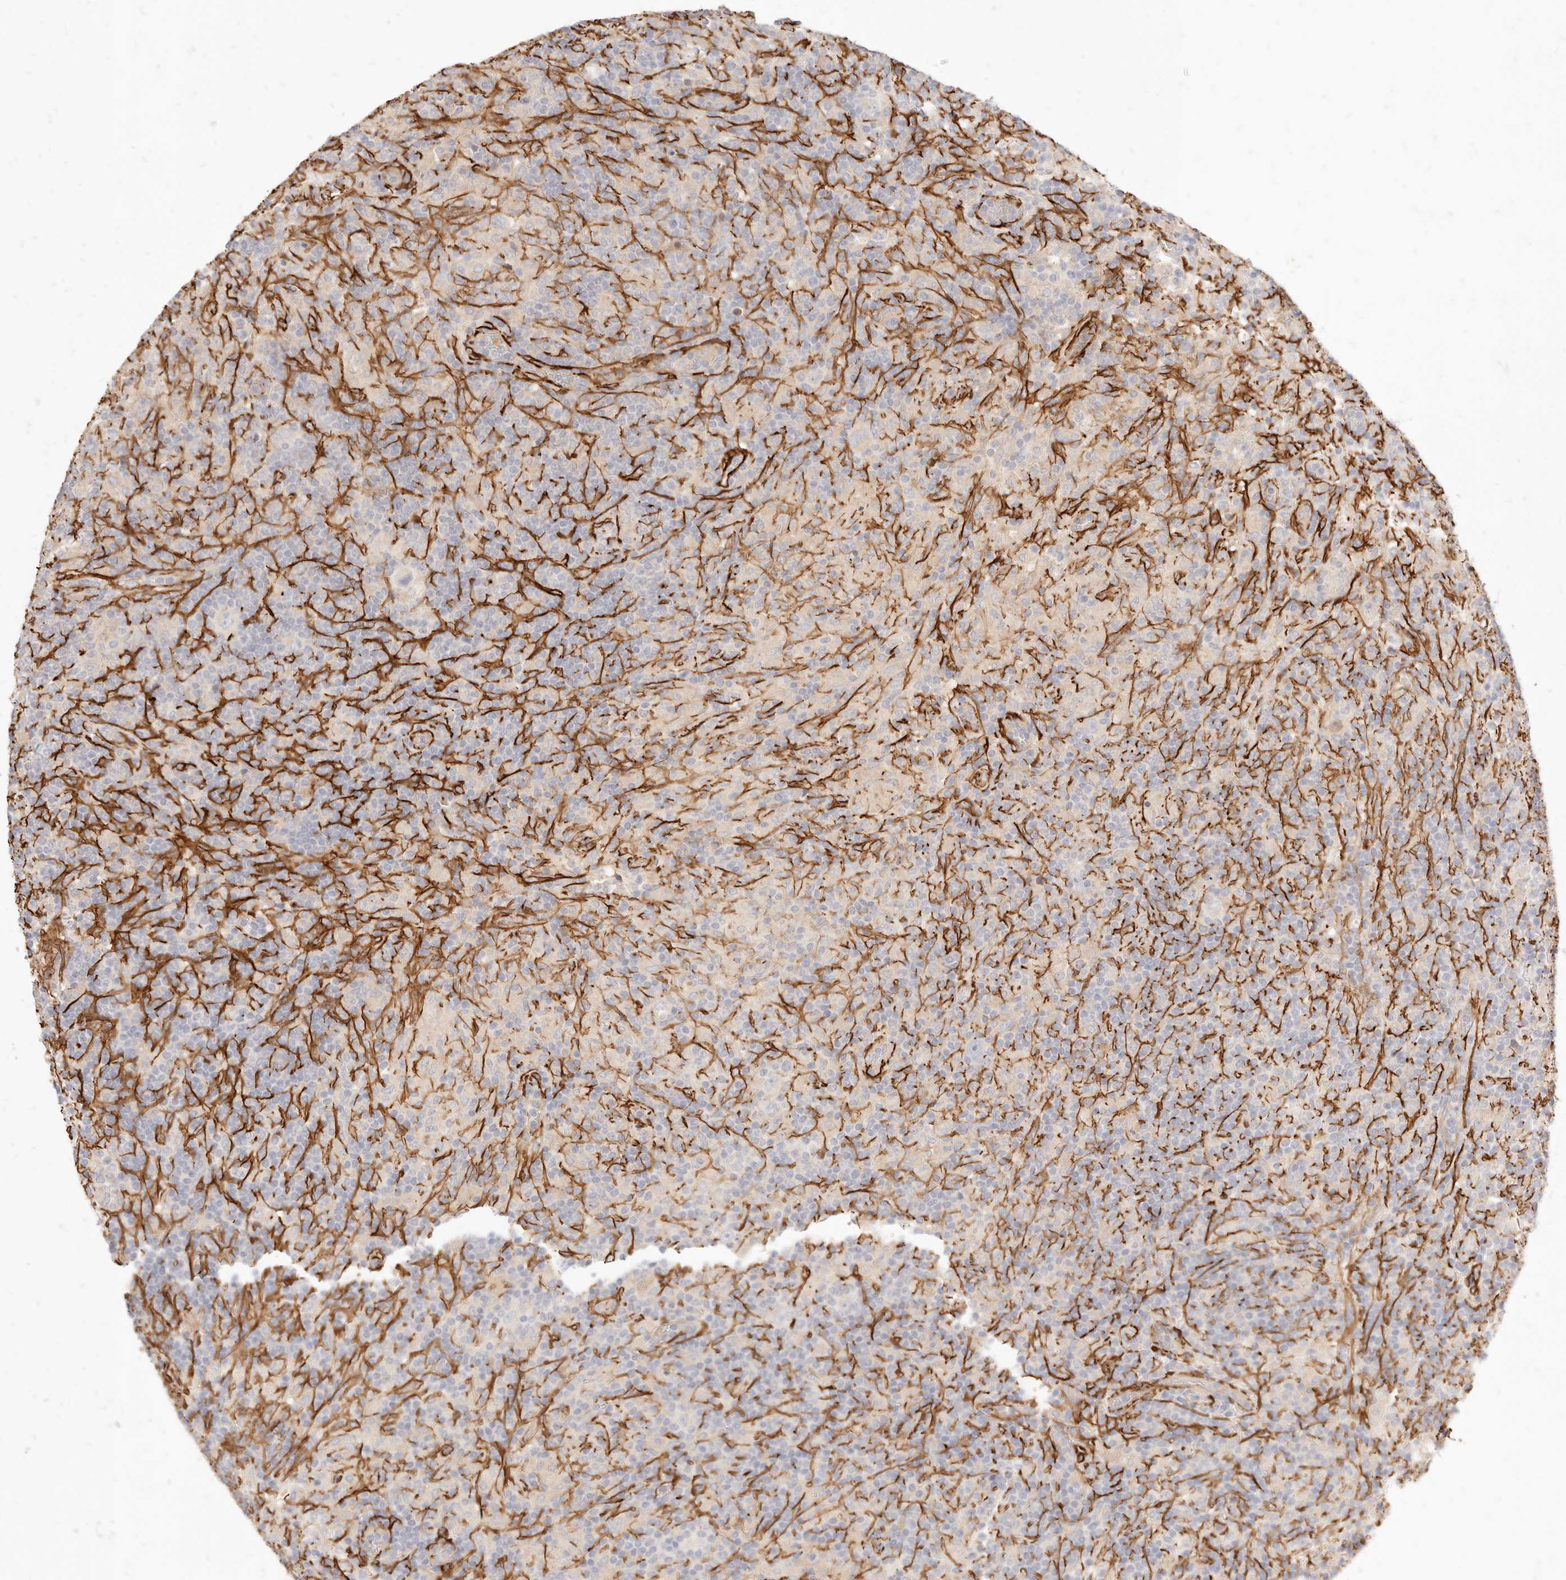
{"staining": {"intensity": "negative", "quantity": "none", "location": "none"}, "tissue": "lymphoma", "cell_type": "Tumor cells", "image_type": "cancer", "snomed": [{"axis": "morphology", "description": "Hodgkin's disease, NOS"}, {"axis": "topography", "description": "Lymph node"}], "caption": "Protein analysis of Hodgkin's disease demonstrates no significant positivity in tumor cells.", "gene": "TMTC2", "patient": {"sex": "male", "age": 70}}